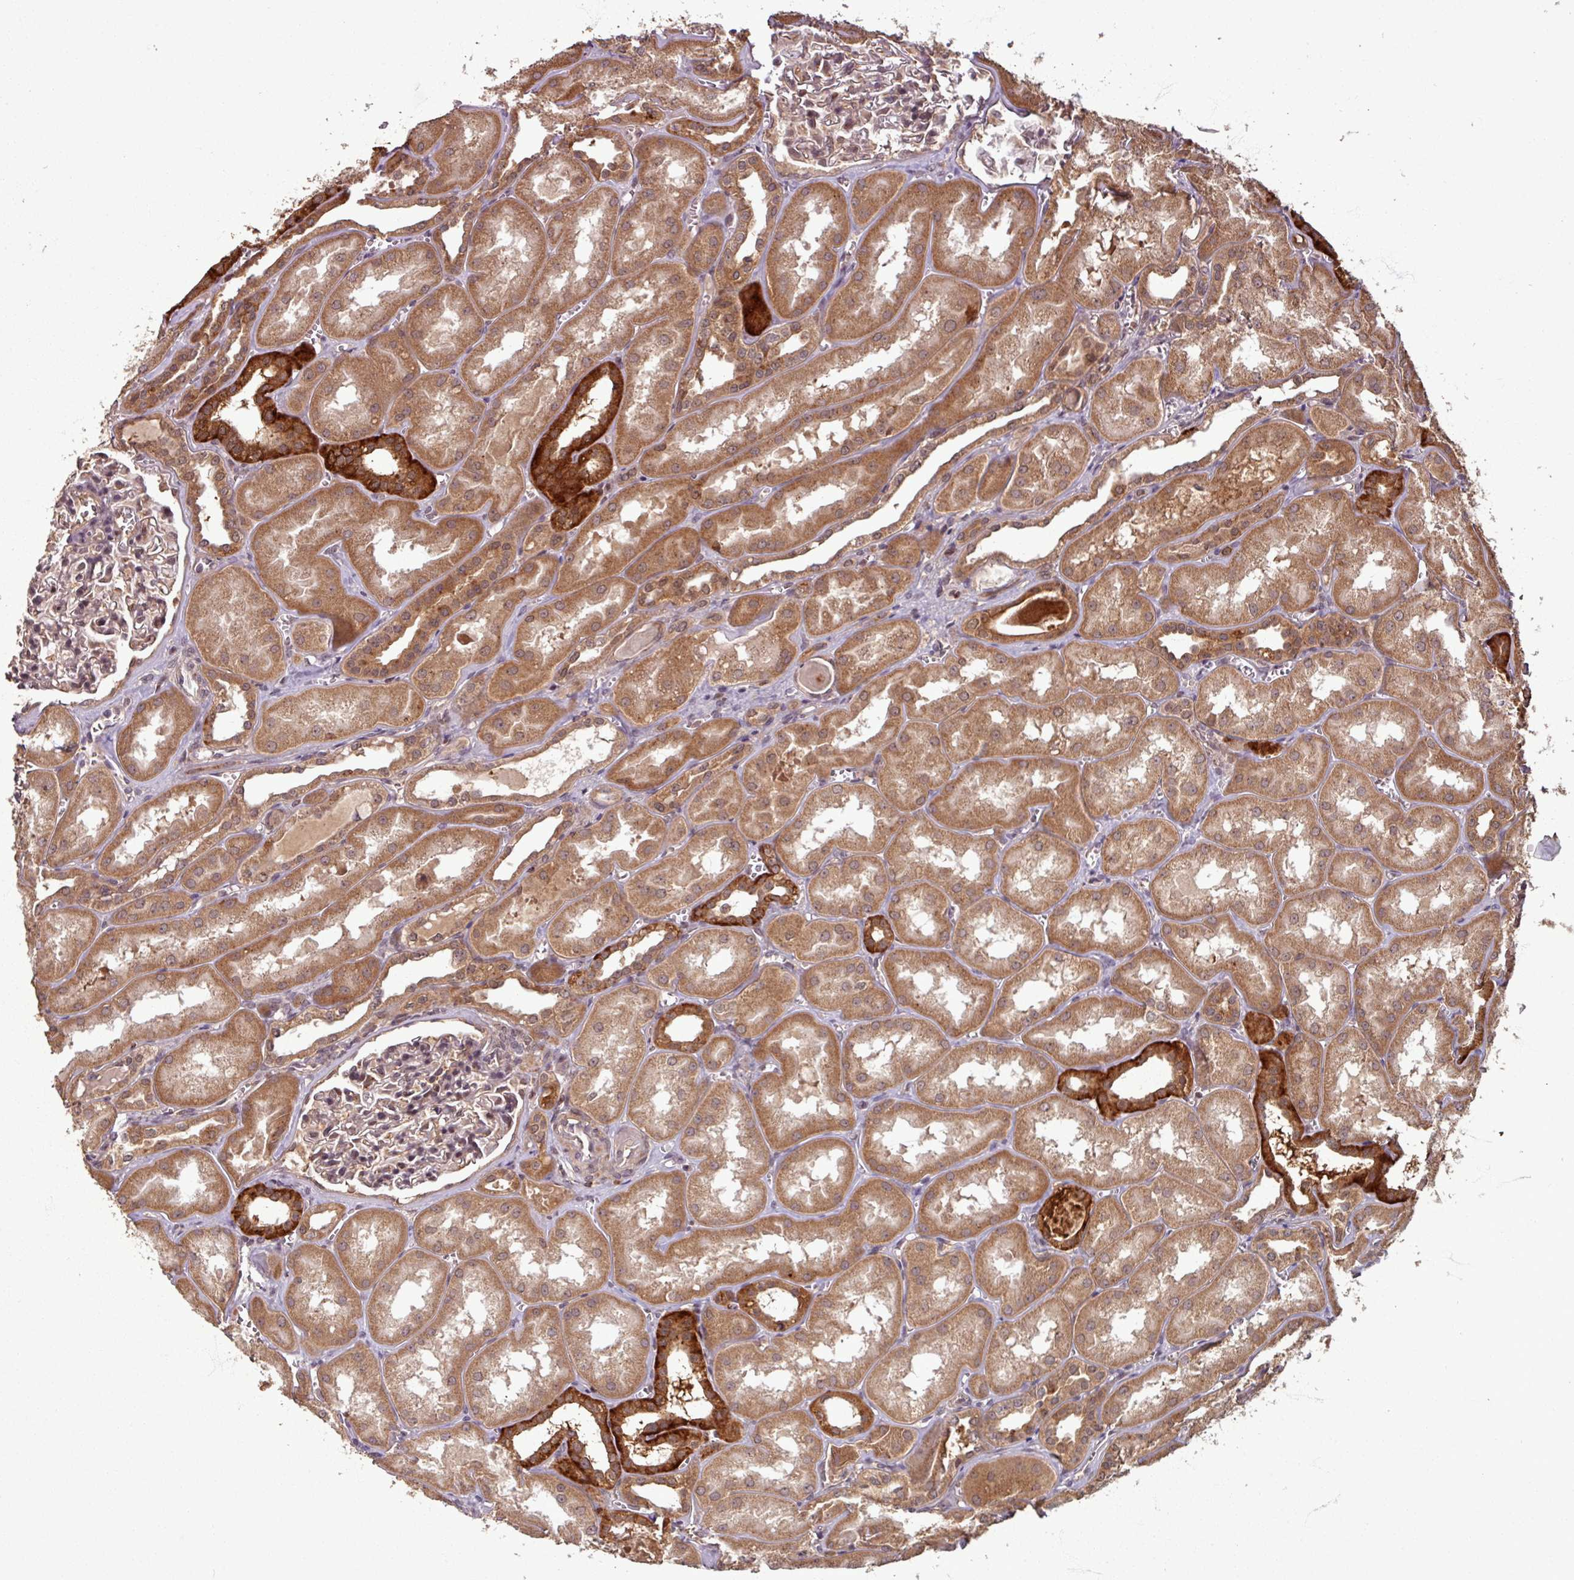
{"staining": {"intensity": "moderate", "quantity": "<25%", "location": "cytoplasmic/membranous"}, "tissue": "kidney", "cell_type": "Cells in glomeruli", "image_type": "normal", "snomed": [{"axis": "morphology", "description": "Normal tissue, NOS"}, {"axis": "topography", "description": "Kidney"}], "caption": "Immunohistochemical staining of benign kidney displays low levels of moderate cytoplasmic/membranous staining in approximately <25% of cells in glomeruli.", "gene": "OR6B1", "patient": {"sex": "male", "age": 61}}